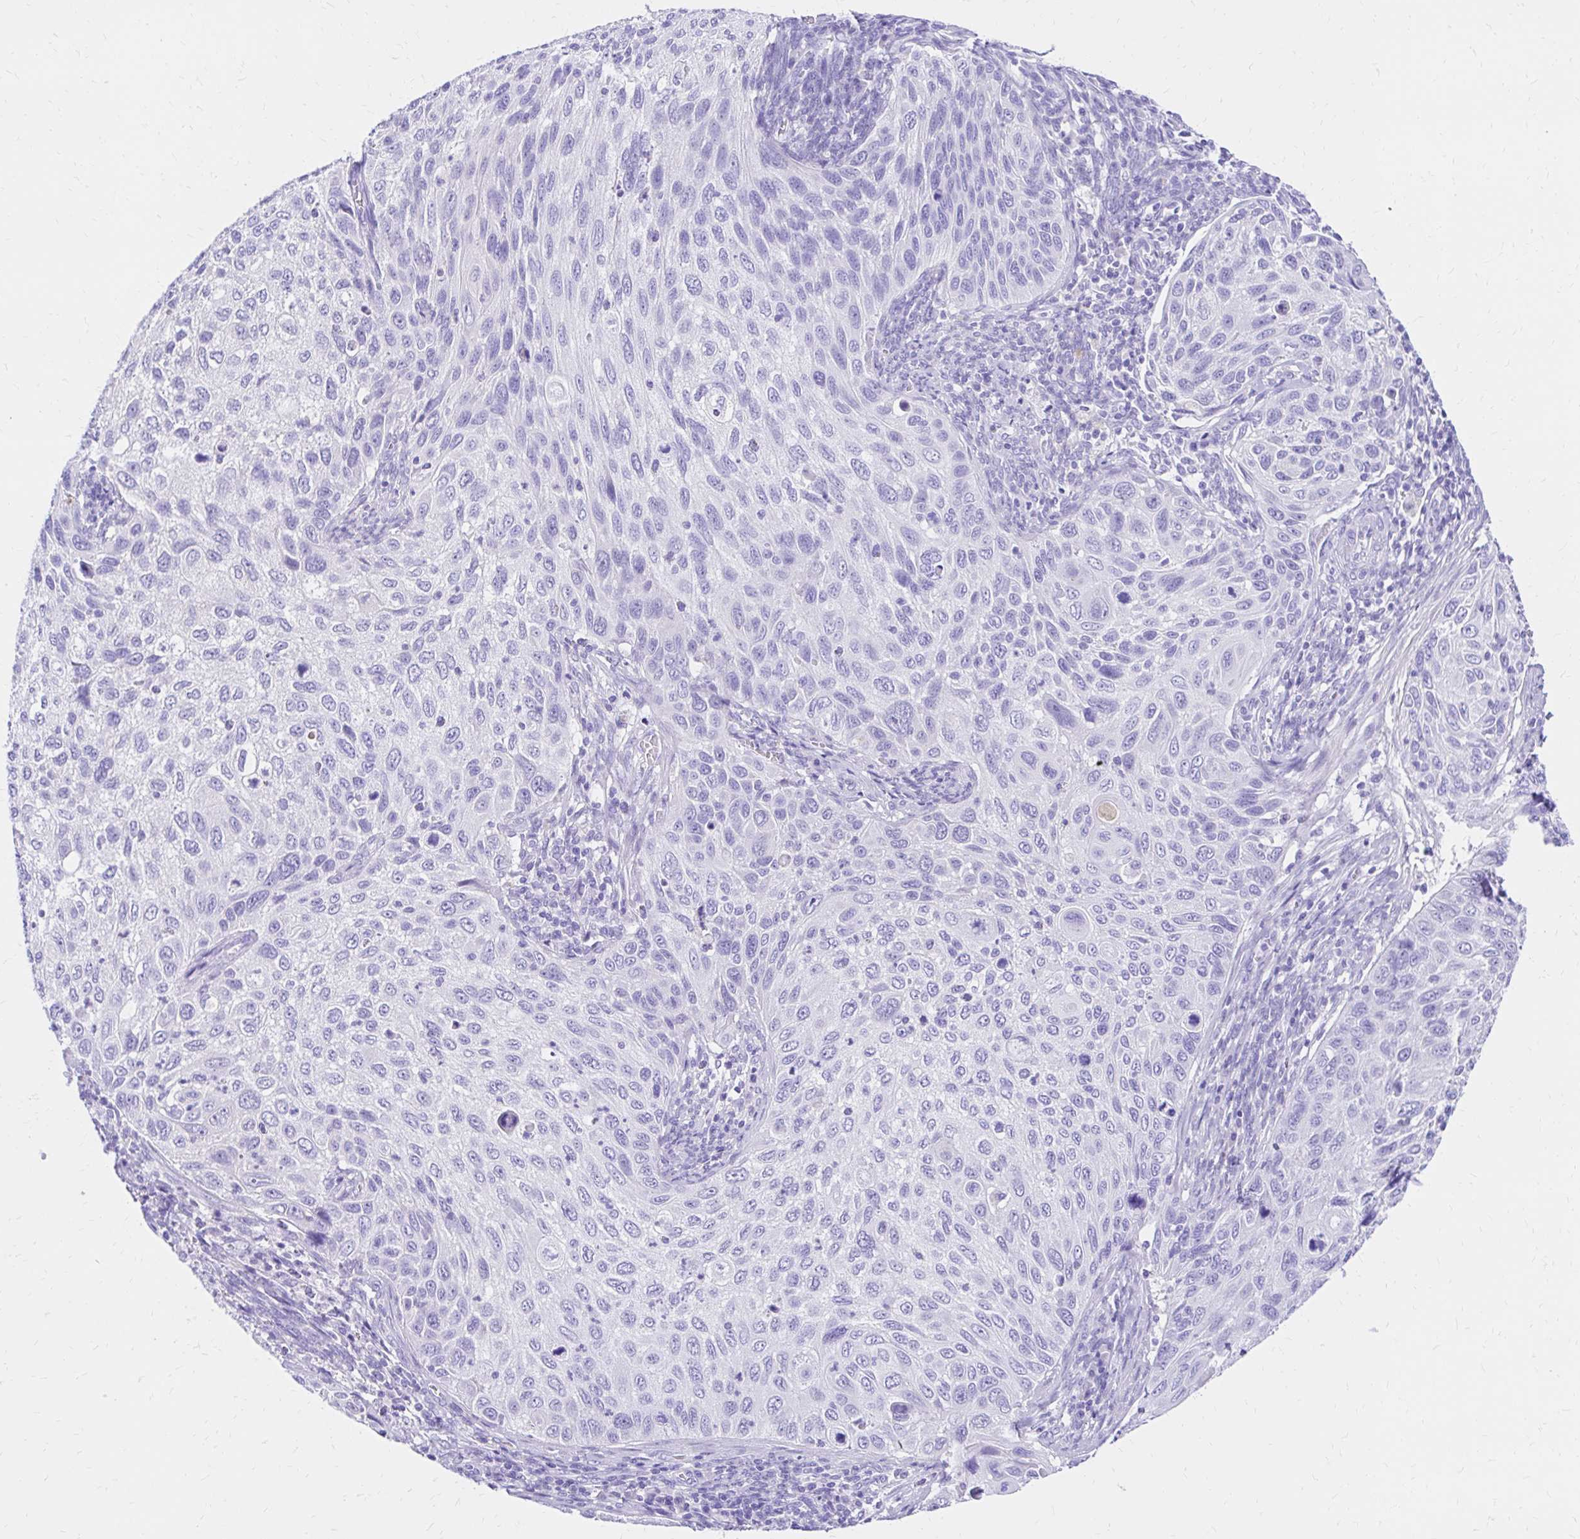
{"staining": {"intensity": "negative", "quantity": "none", "location": "none"}, "tissue": "cervical cancer", "cell_type": "Tumor cells", "image_type": "cancer", "snomed": [{"axis": "morphology", "description": "Squamous cell carcinoma, NOS"}, {"axis": "topography", "description": "Cervix"}], "caption": "This is a image of immunohistochemistry staining of cervical cancer (squamous cell carcinoma), which shows no staining in tumor cells.", "gene": "S100G", "patient": {"sex": "female", "age": 70}}